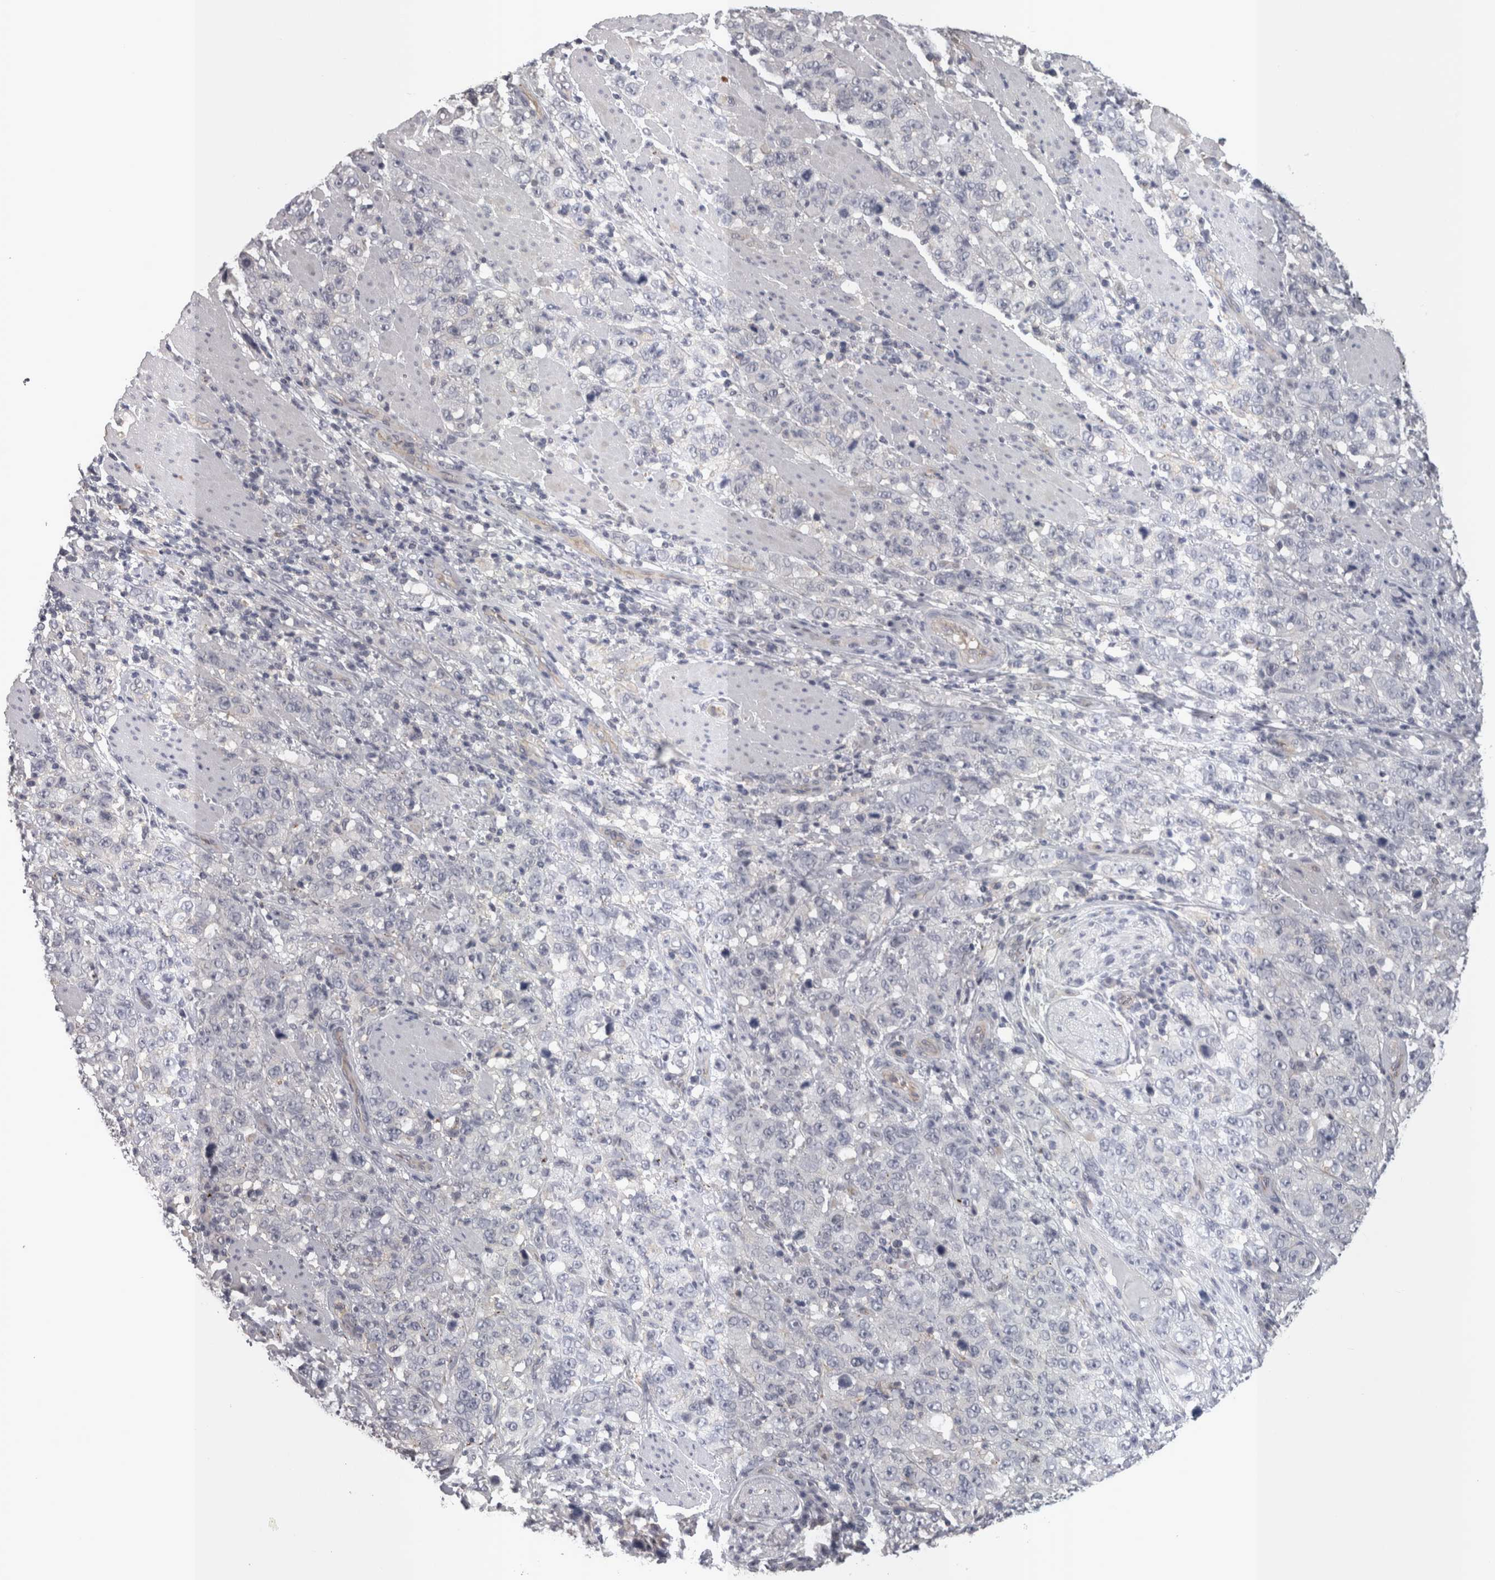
{"staining": {"intensity": "negative", "quantity": "none", "location": "none"}, "tissue": "stomach cancer", "cell_type": "Tumor cells", "image_type": "cancer", "snomed": [{"axis": "morphology", "description": "Adenocarcinoma, NOS"}, {"axis": "topography", "description": "Stomach"}], "caption": "A micrograph of human stomach cancer (adenocarcinoma) is negative for staining in tumor cells.", "gene": "LYZL6", "patient": {"sex": "male", "age": 48}}